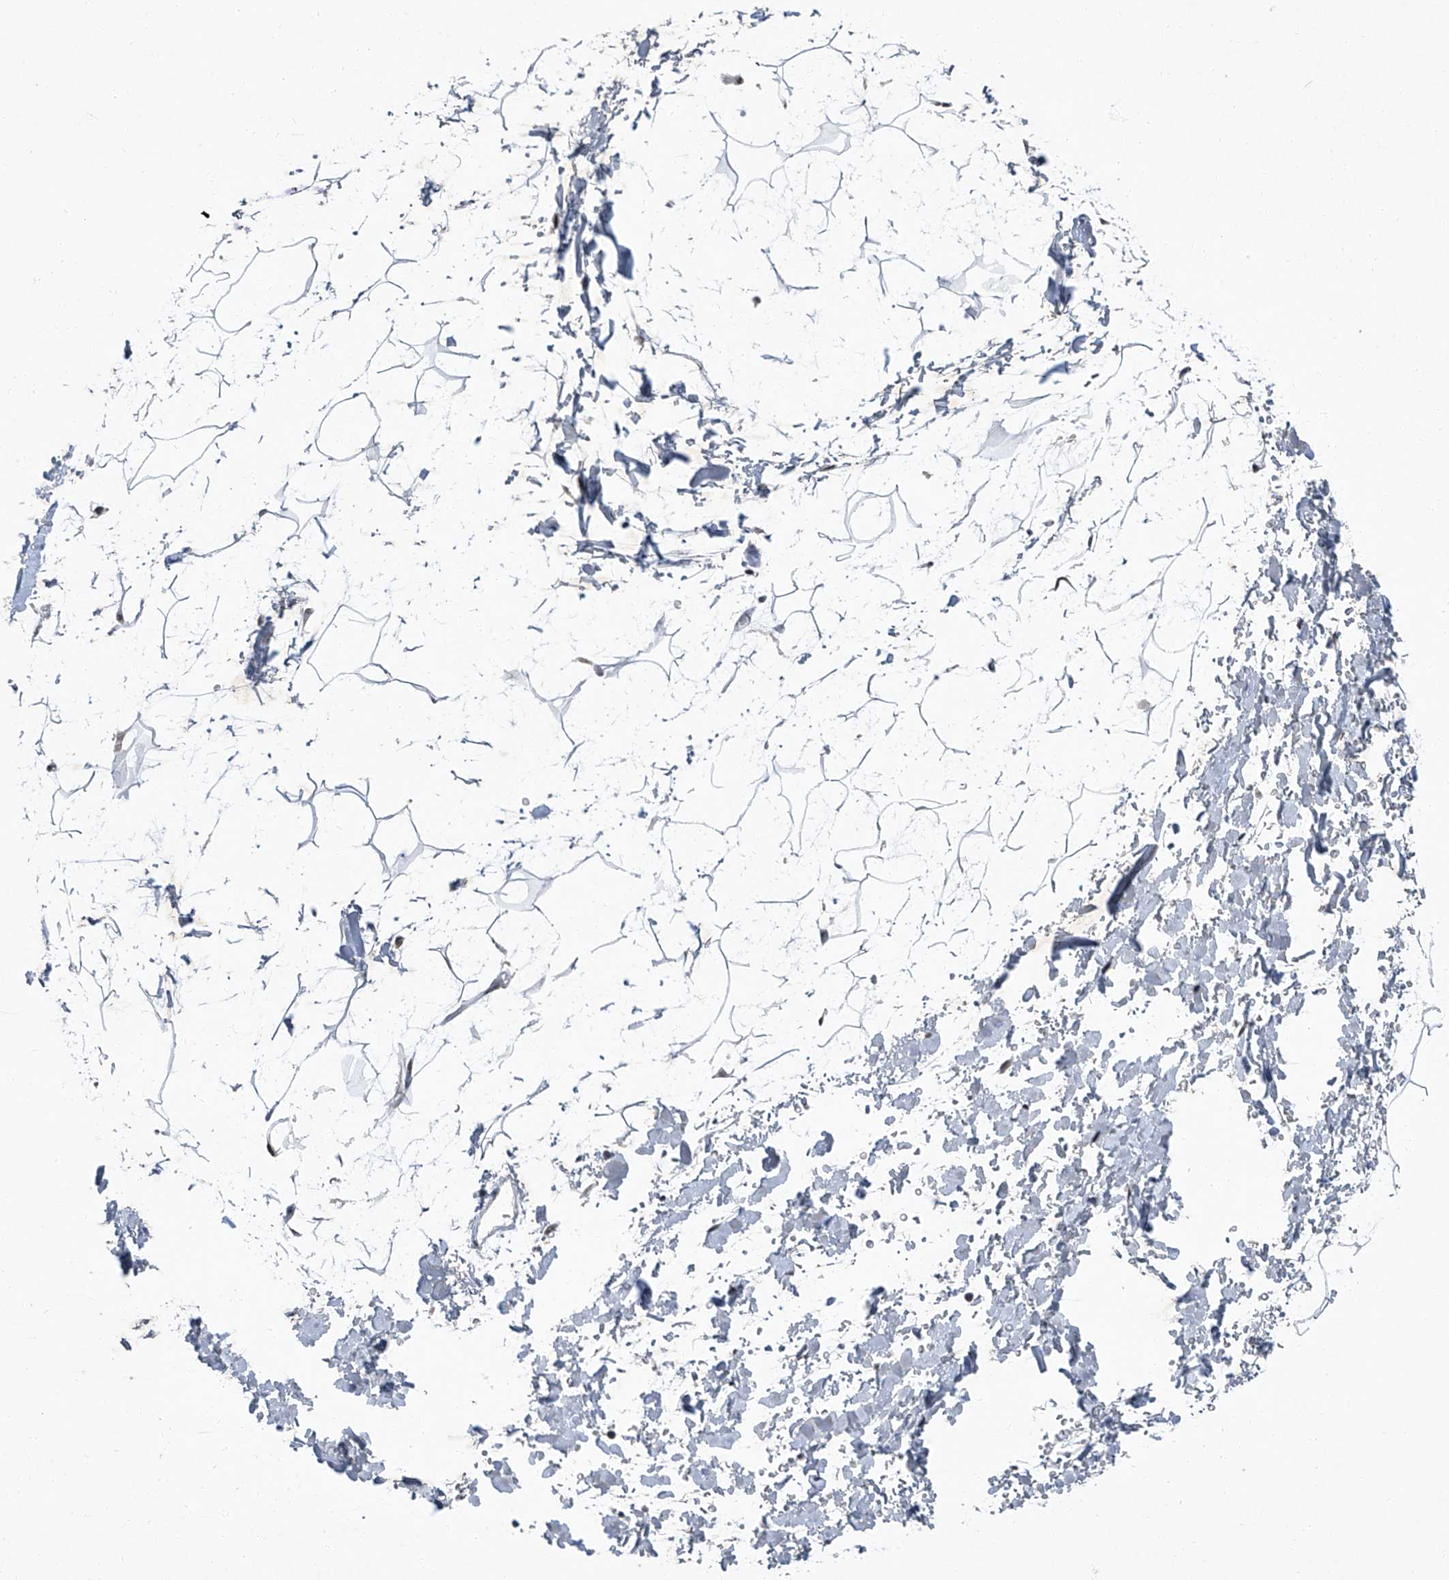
{"staining": {"intensity": "weak", "quantity": "25%-75%", "location": "nuclear"}, "tissue": "adipose tissue", "cell_type": "Adipocytes", "image_type": "normal", "snomed": [{"axis": "morphology", "description": "Normal tissue, NOS"}, {"axis": "topography", "description": "Soft tissue"}], "caption": "DAB (3,3'-diaminobenzidine) immunohistochemical staining of benign adipose tissue reveals weak nuclear protein positivity in approximately 25%-75% of adipocytes.", "gene": "BMI1", "patient": {"sex": "male", "age": 72}}